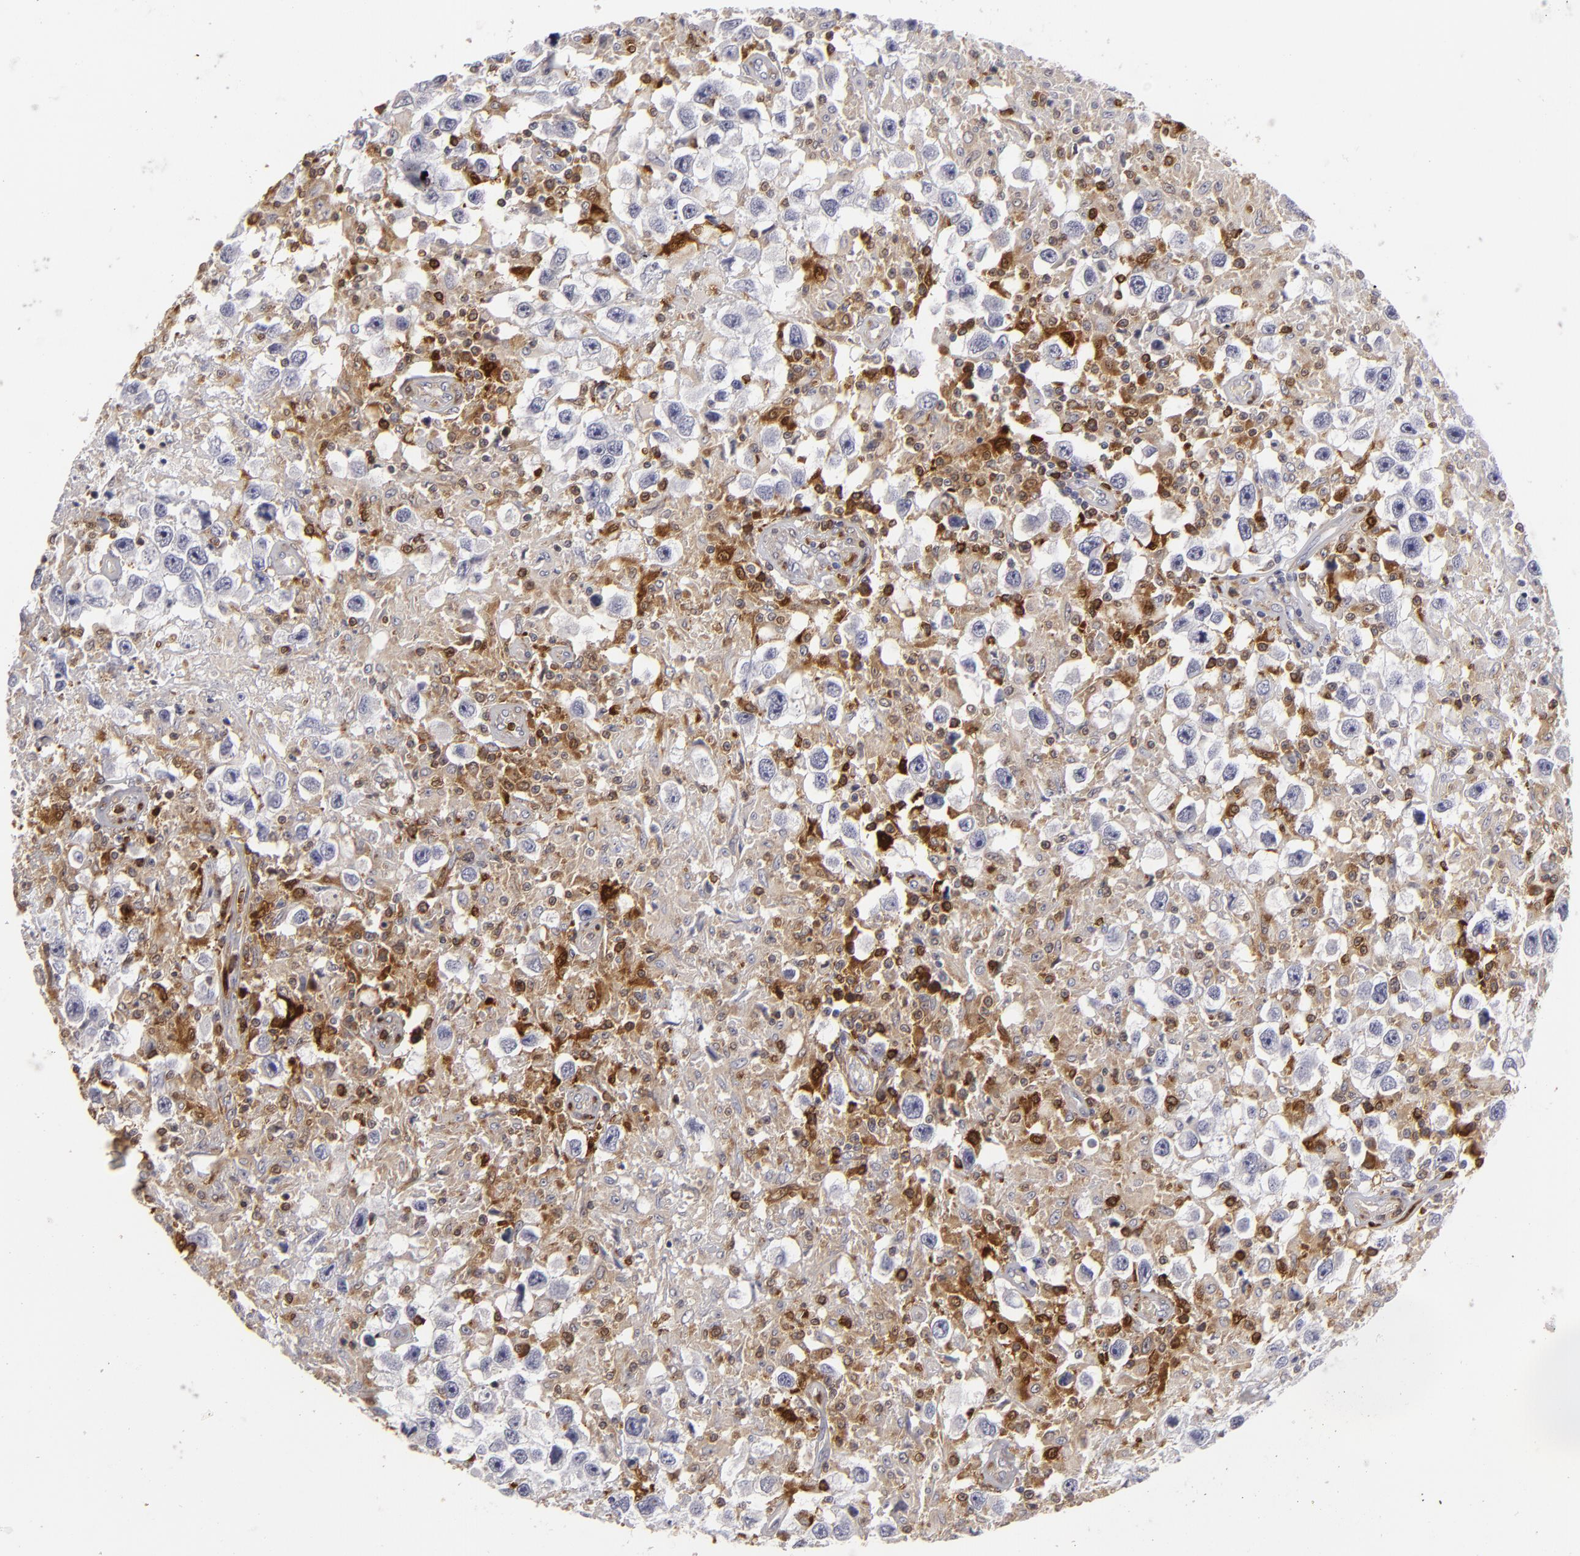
{"staining": {"intensity": "moderate", "quantity": "25%-75%", "location": "cytoplasmic/membranous"}, "tissue": "testis cancer", "cell_type": "Tumor cells", "image_type": "cancer", "snomed": [{"axis": "morphology", "description": "Seminoma, NOS"}, {"axis": "topography", "description": "Testis"}], "caption": "This photomicrograph reveals IHC staining of human seminoma (testis), with medium moderate cytoplasmic/membranous expression in approximately 25%-75% of tumor cells.", "gene": "APOBEC3G", "patient": {"sex": "male", "age": 34}}